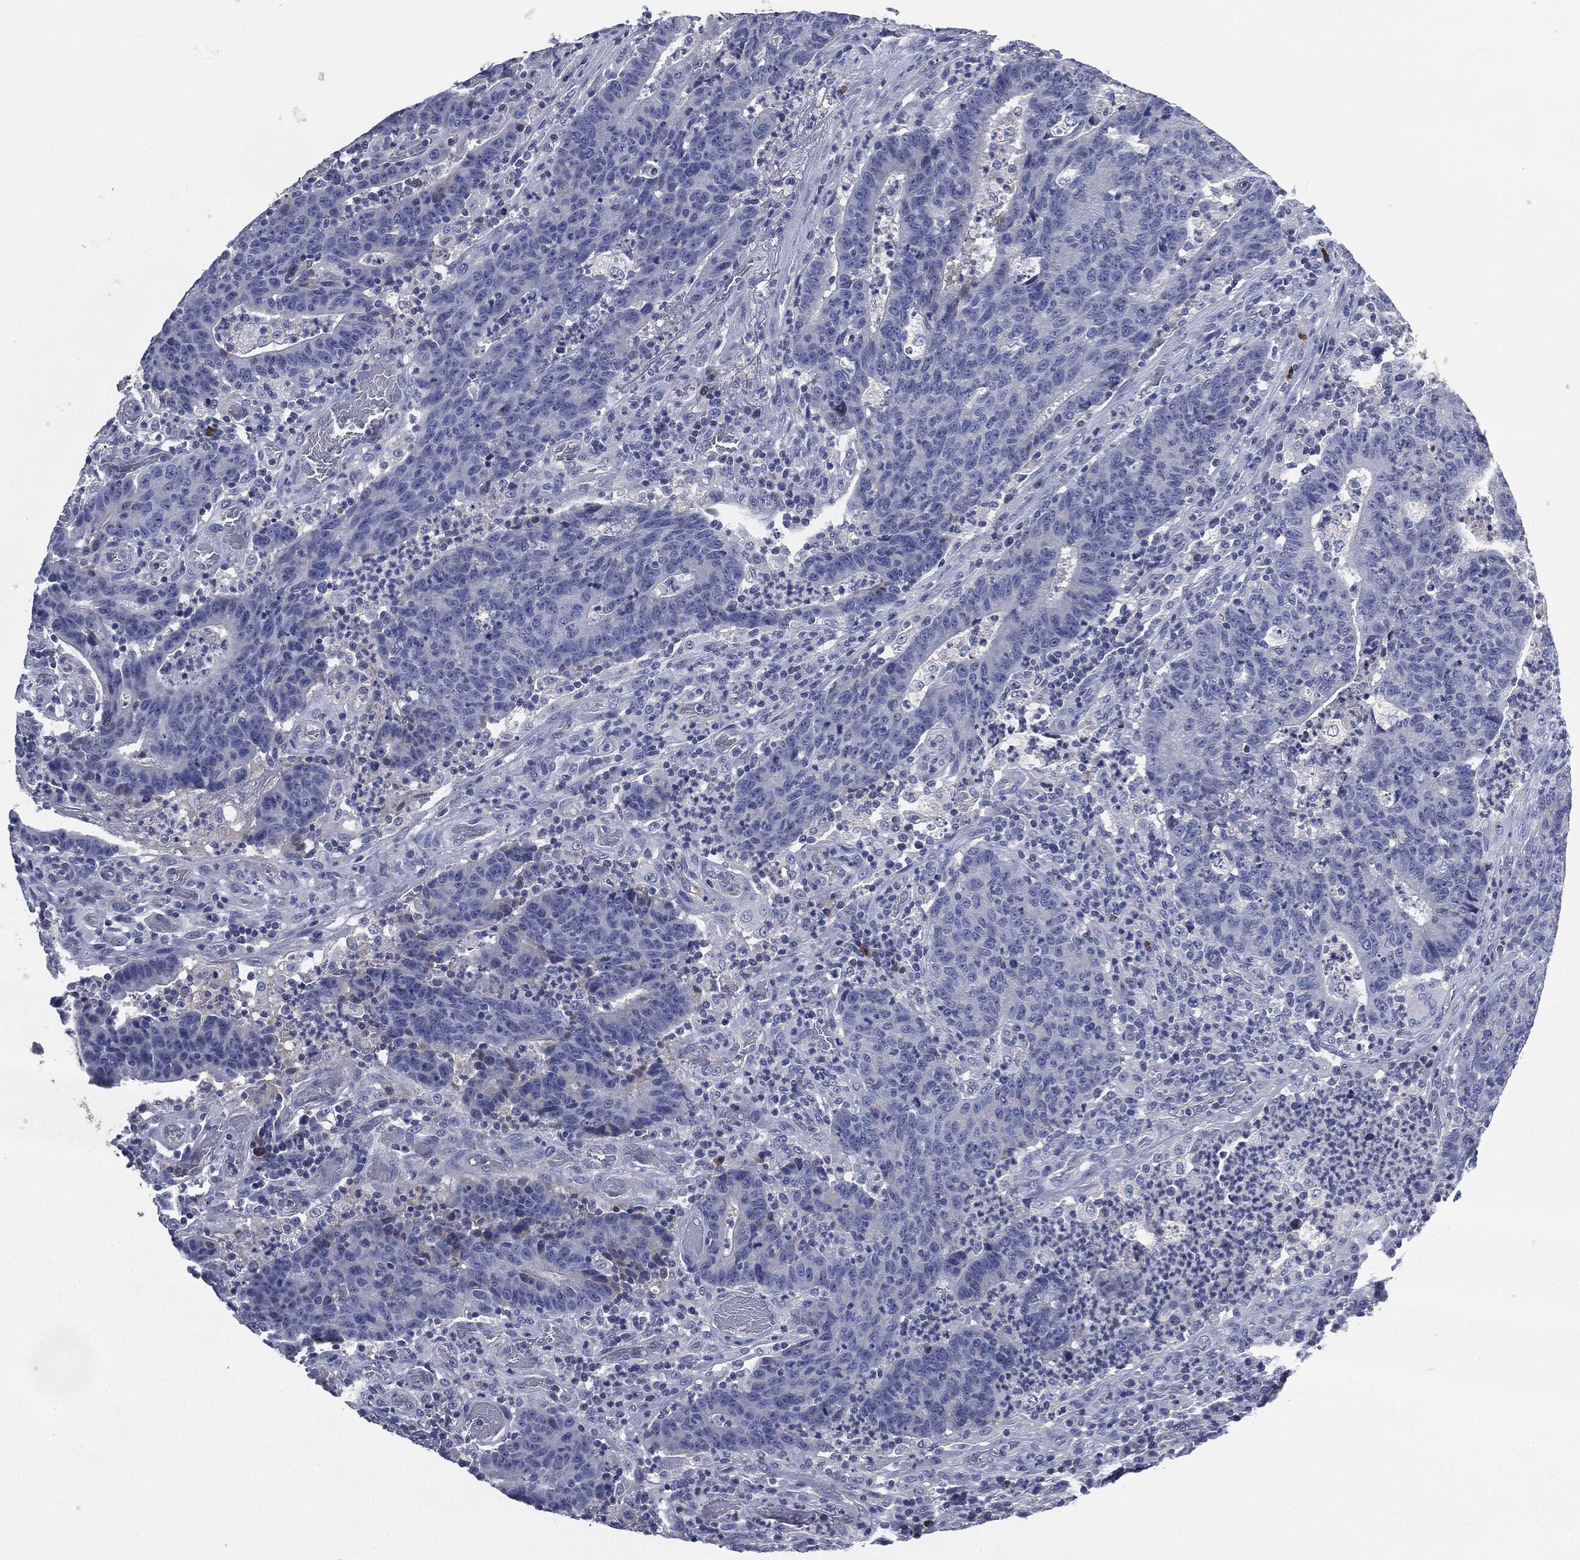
{"staining": {"intensity": "negative", "quantity": "none", "location": "none"}, "tissue": "colorectal cancer", "cell_type": "Tumor cells", "image_type": "cancer", "snomed": [{"axis": "morphology", "description": "Adenocarcinoma, NOS"}, {"axis": "topography", "description": "Colon"}], "caption": "This micrograph is of adenocarcinoma (colorectal) stained with immunohistochemistry (IHC) to label a protein in brown with the nuclei are counter-stained blue. There is no expression in tumor cells.", "gene": "CD27", "patient": {"sex": "female", "age": 75}}